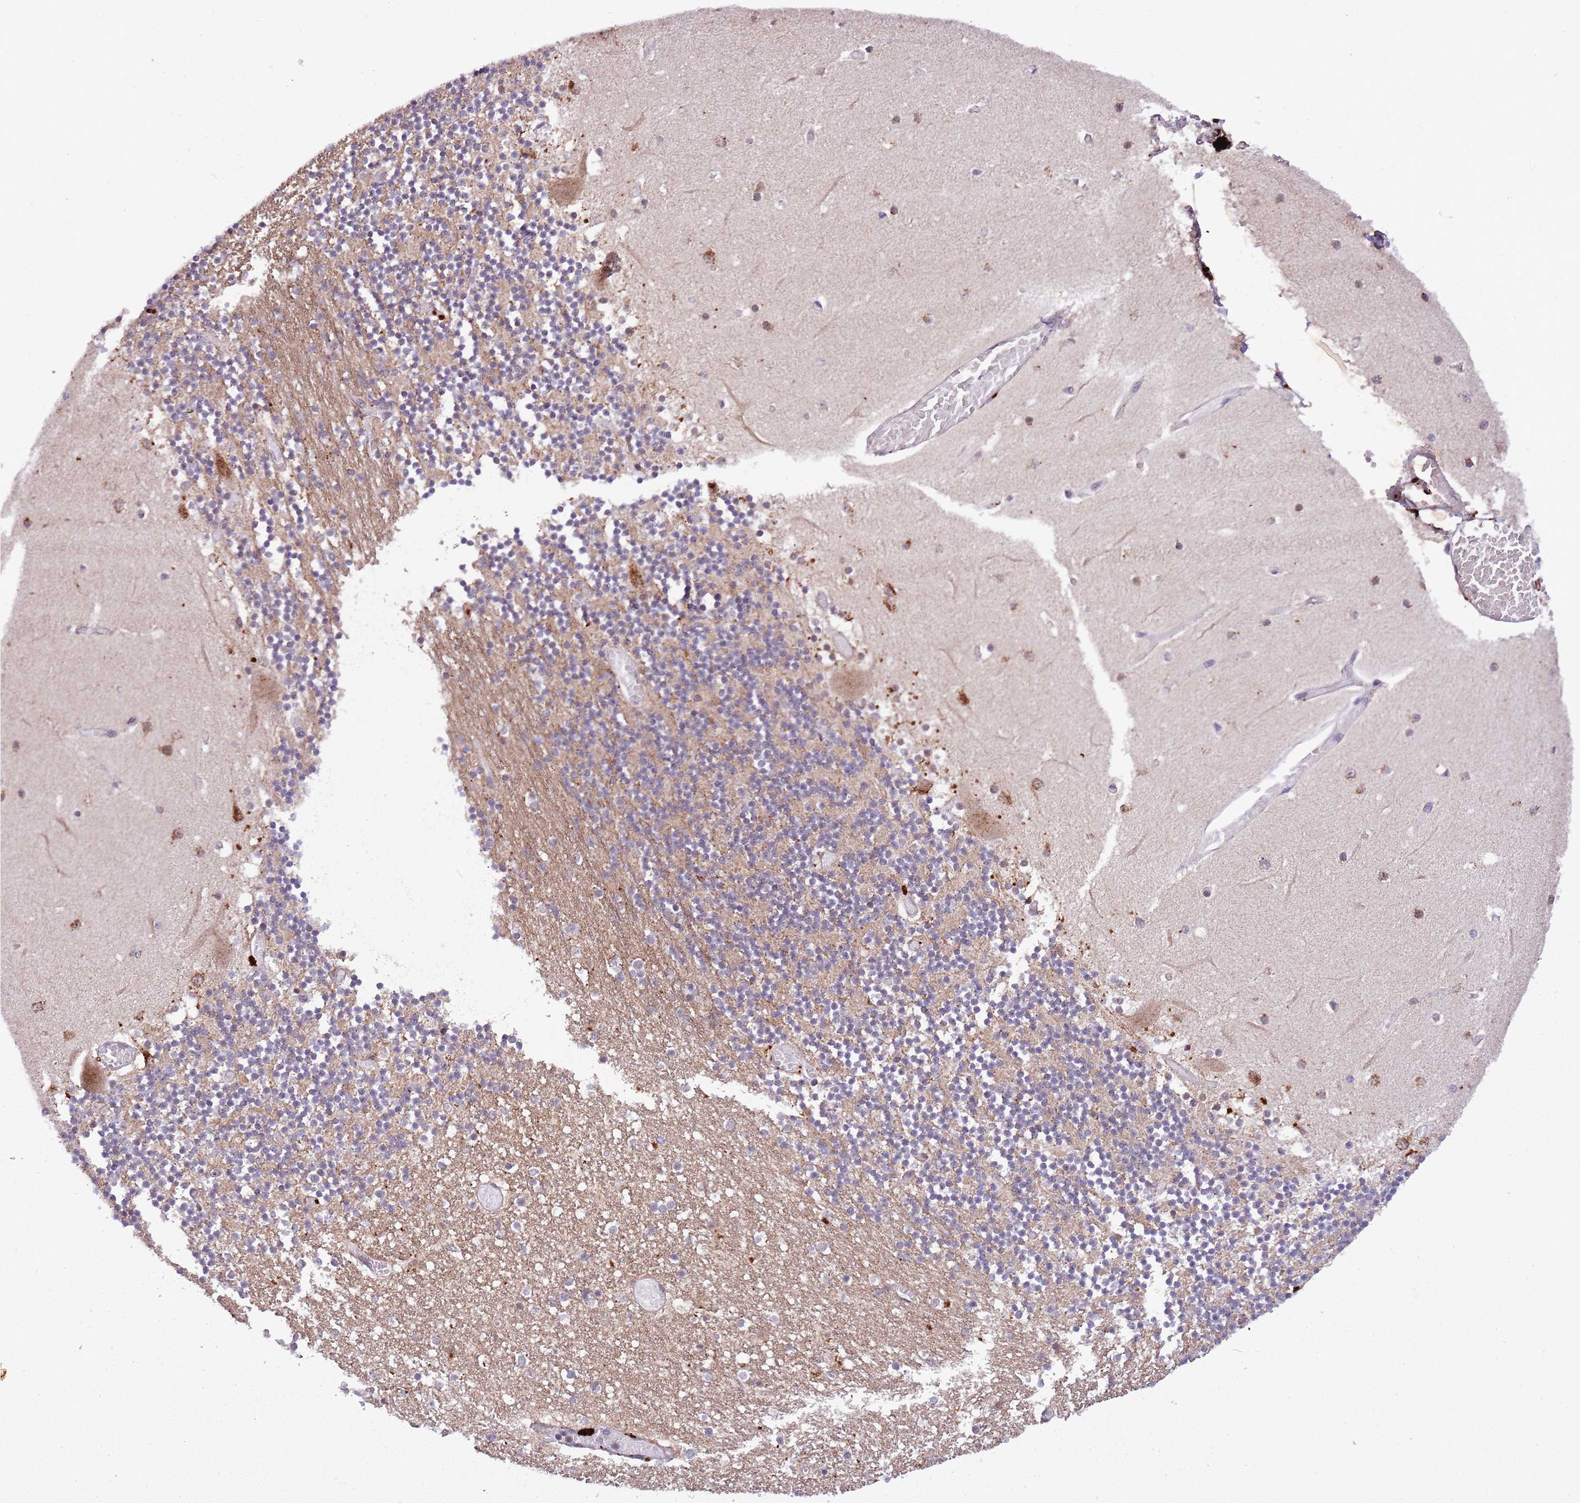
{"staining": {"intensity": "moderate", "quantity": "25%-75%", "location": "cytoplasmic/membranous"}, "tissue": "cerebellum", "cell_type": "Cells in granular layer", "image_type": "normal", "snomed": [{"axis": "morphology", "description": "Normal tissue, NOS"}, {"axis": "topography", "description": "Cerebellum"}], "caption": "Cerebellum stained with DAB immunohistochemistry exhibits medium levels of moderate cytoplasmic/membranous staining in approximately 25%-75% of cells in granular layer.", "gene": "TRIM27", "patient": {"sex": "female", "age": 28}}